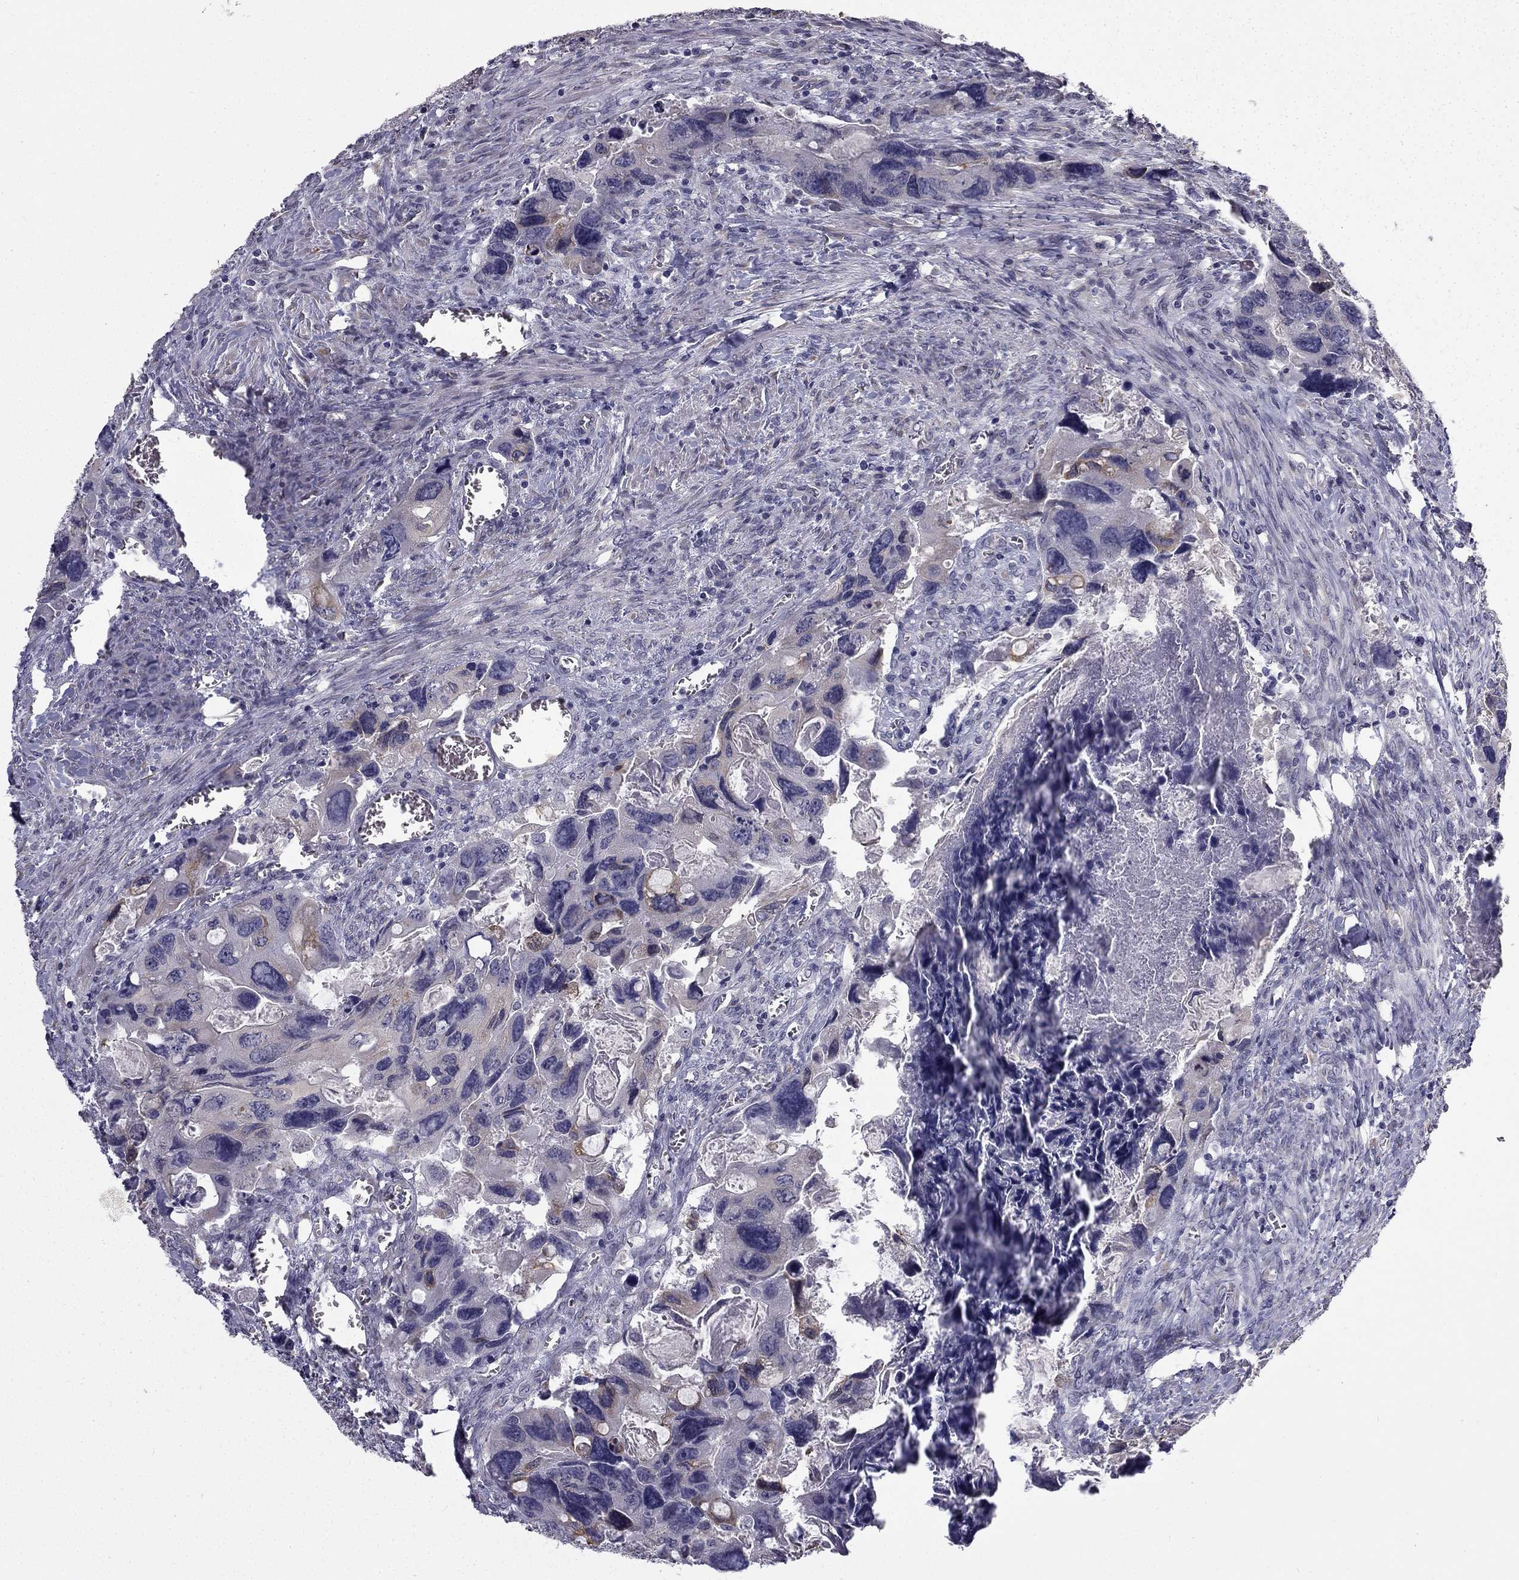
{"staining": {"intensity": "weak", "quantity": "<25%", "location": "cytoplasmic/membranous"}, "tissue": "colorectal cancer", "cell_type": "Tumor cells", "image_type": "cancer", "snomed": [{"axis": "morphology", "description": "Adenocarcinoma, NOS"}, {"axis": "topography", "description": "Rectum"}], "caption": "Immunohistochemistry (IHC) of human colorectal adenocarcinoma demonstrates no positivity in tumor cells.", "gene": "CCDC40", "patient": {"sex": "male", "age": 62}}